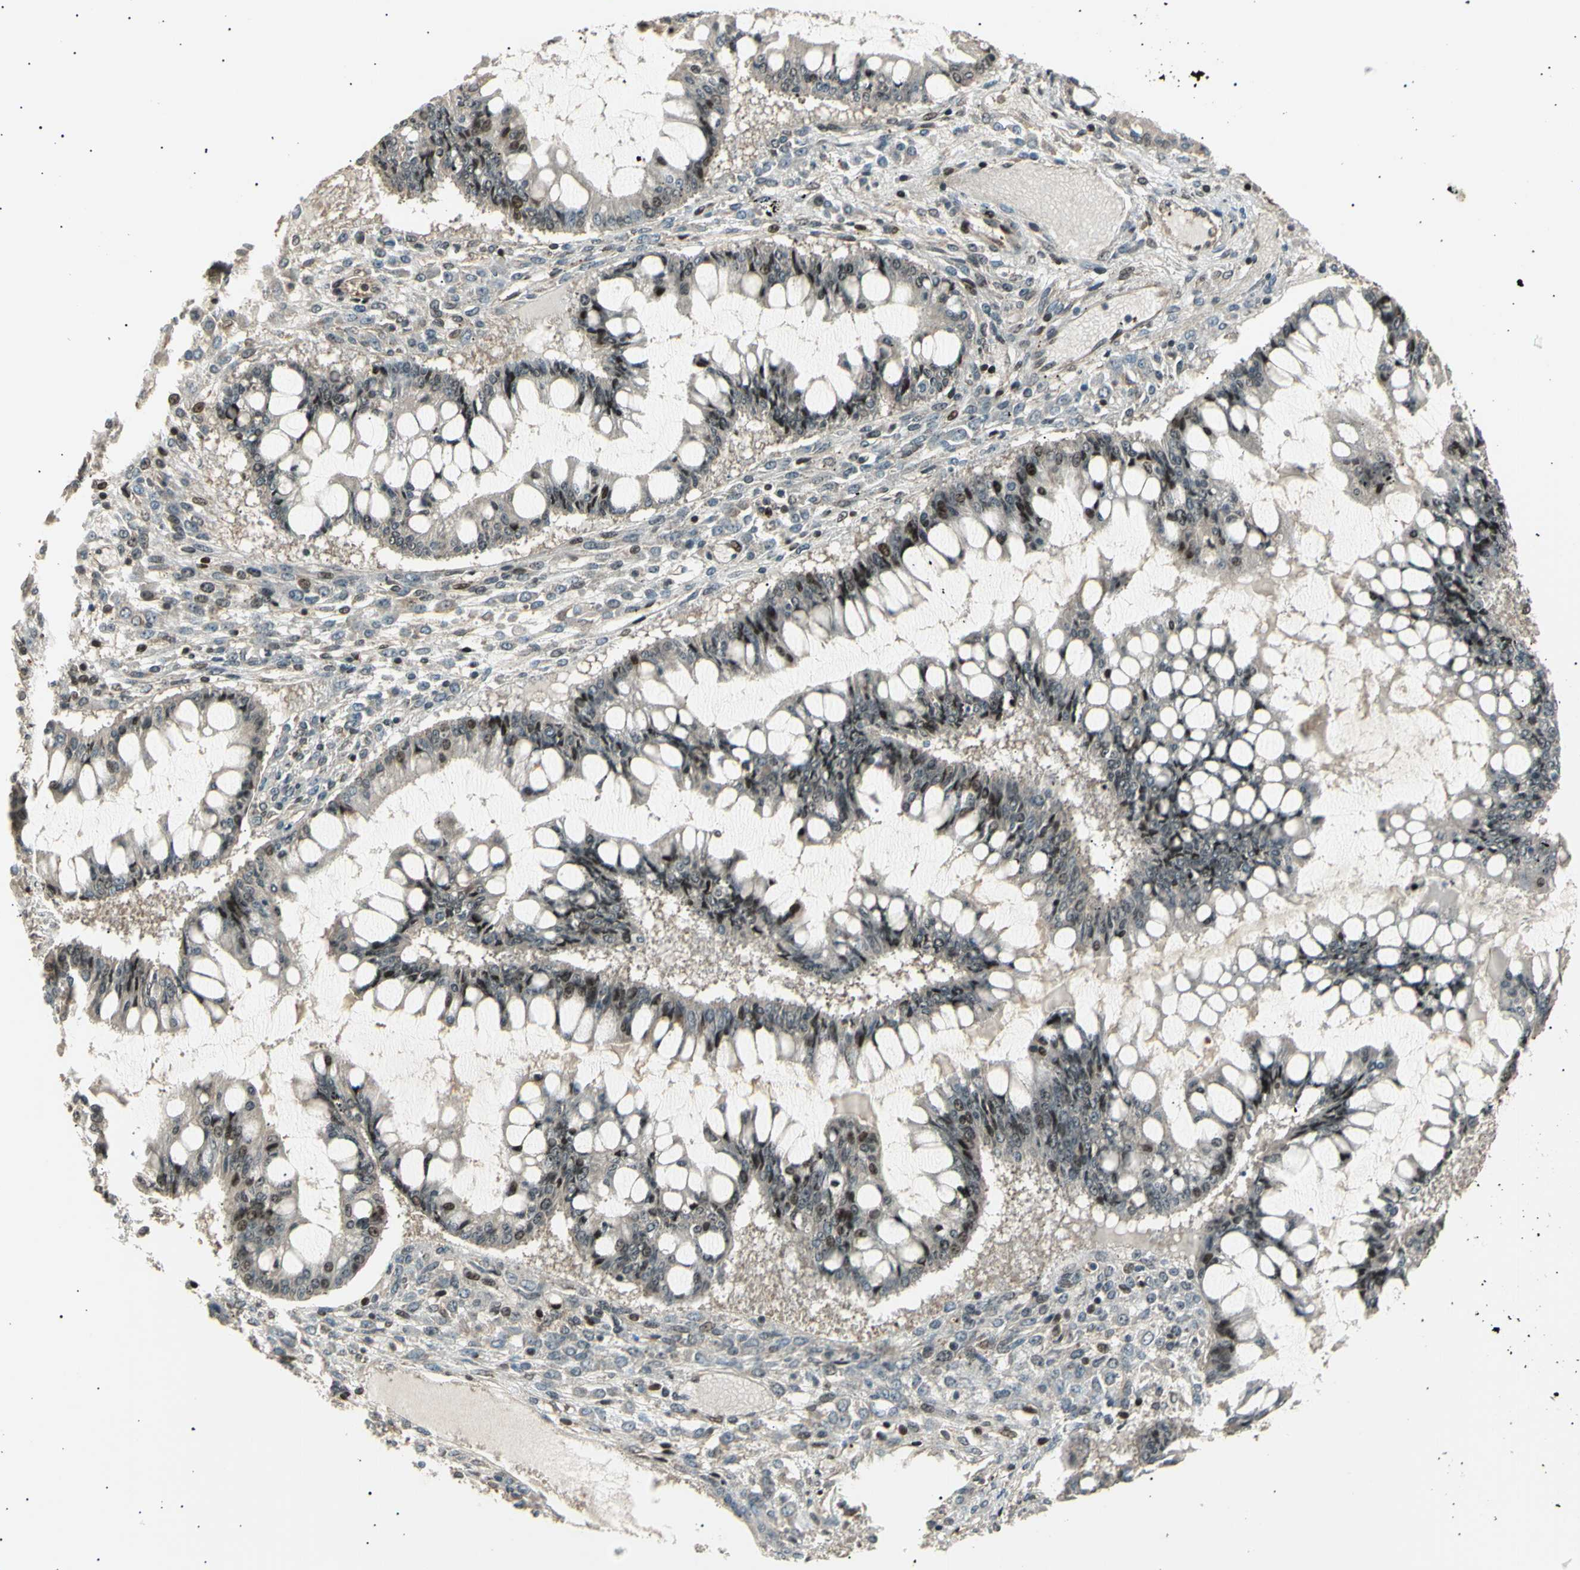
{"staining": {"intensity": "weak", "quantity": "<25%", "location": "cytoplasmic/membranous,nuclear"}, "tissue": "ovarian cancer", "cell_type": "Tumor cells", "image_type": "cancer", "snomed": [{"axis": "morphology", "description": "Cystadenocarcinoma, mucinous, NOS"}, {"axis": "topography", "description": "Ovary"}], "caption": "IHC micrograph of human ovarian mucinous cystadenocarcinoma stained for a protein (brown), which shows no staining in tumor cells. The staining was performed using DAB (3,3'-diaminobenzidine) to visualize the protein expression in brown, while the nuclei were stained in blue with hematoxylin (Magnification: 20x).", "gene": "NUAK2", "patient": {"sex": "female", "age": 73}}